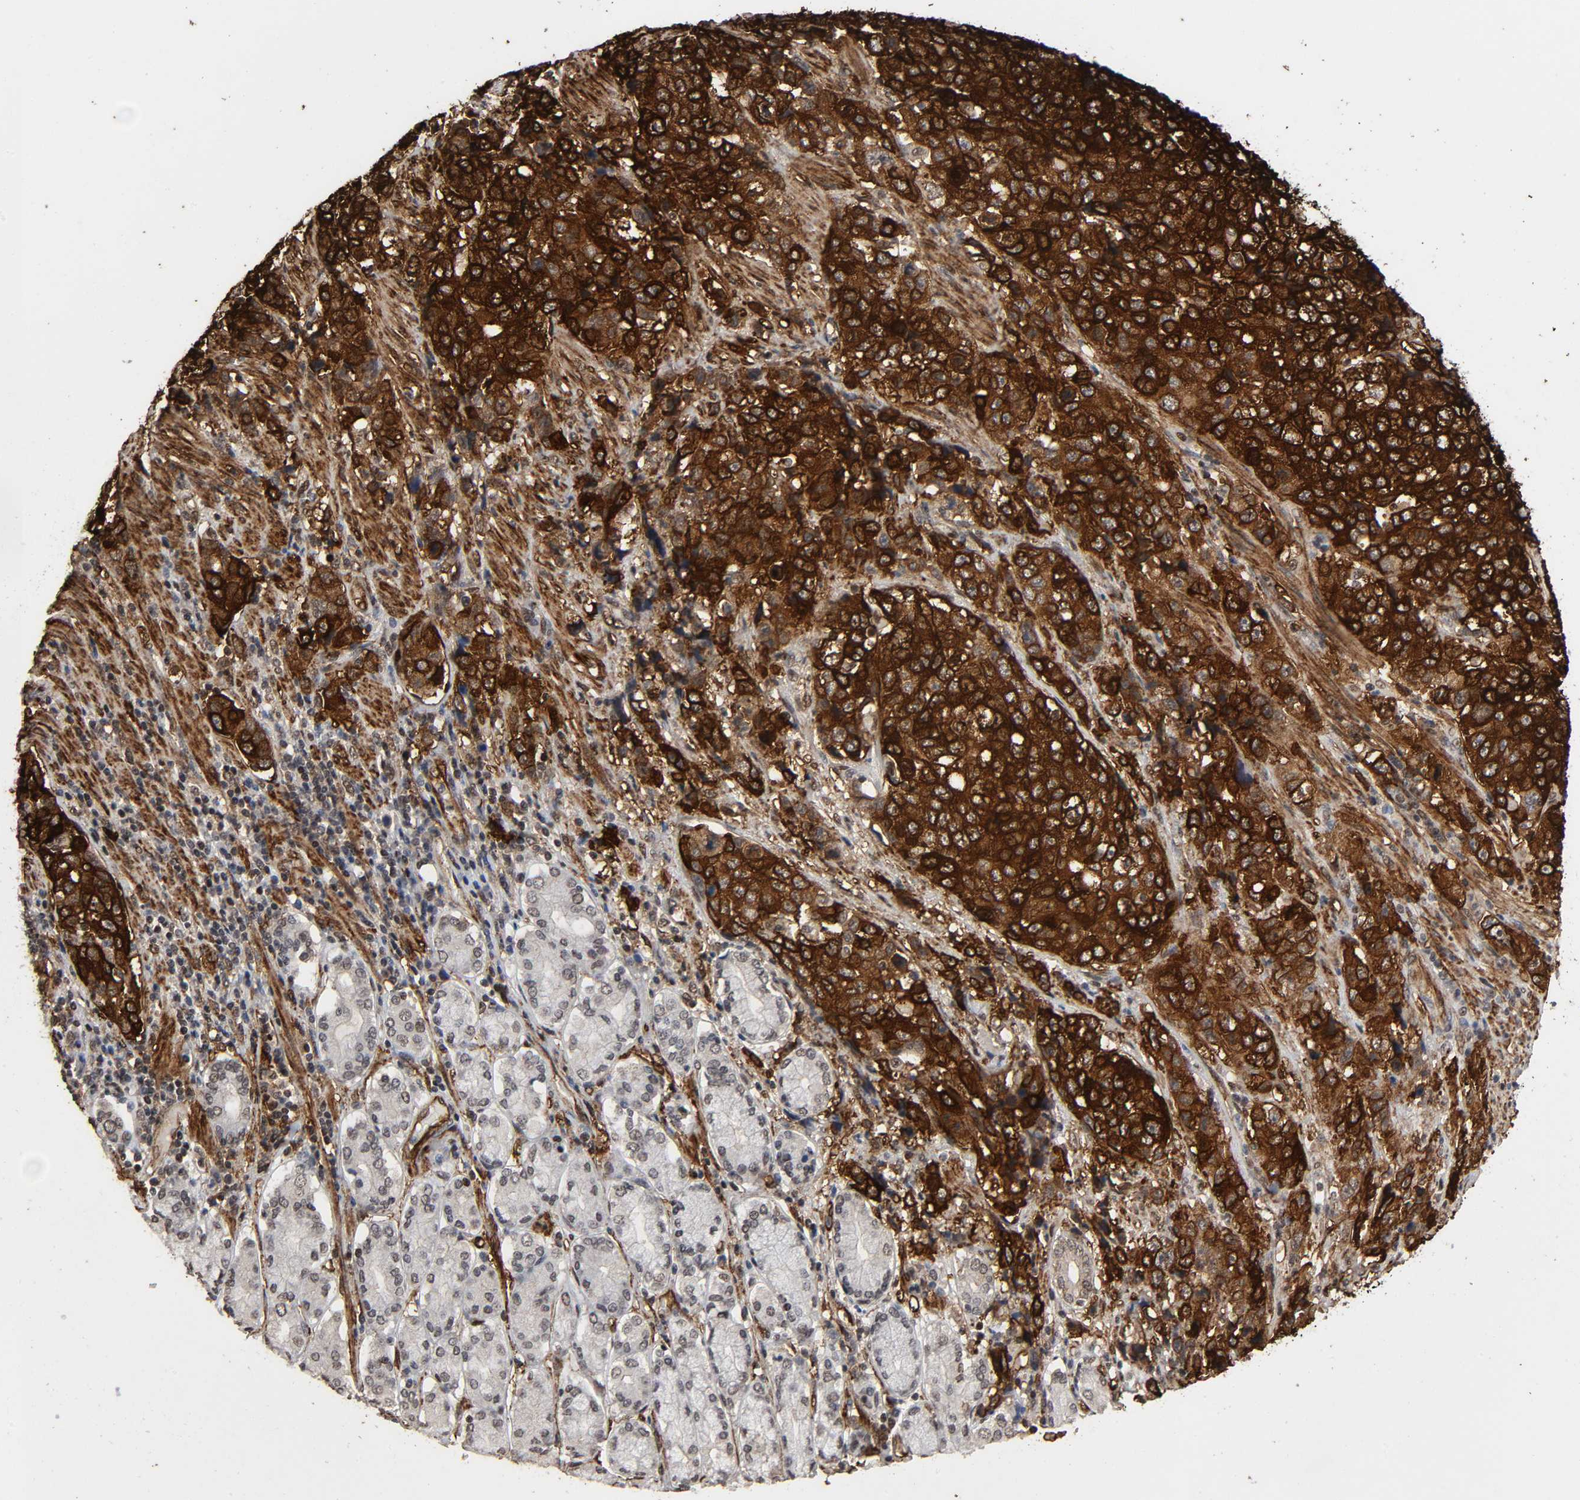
{"staining": {"intensity": "strong", "quantity": ">75%", "location": "cytoplasmic/membranous"}, "tissue": "stomach cancer", "cell_type": "Tumor cells", "image_type": "cancer", "snomed": [{"axis": "morphology", "description": "Normal tissue, NOS"}, {"axis": "morphology", "description": "Adenocarcinoma, NOS"}, {"axis": "topography", "description": "Stomach"}], "caption": "Stomach cancer stained with a protein marker displays strong staining in tumor cells.", "gene": "AHNAK2", "patient": {"sex": "male", "age": 48}}